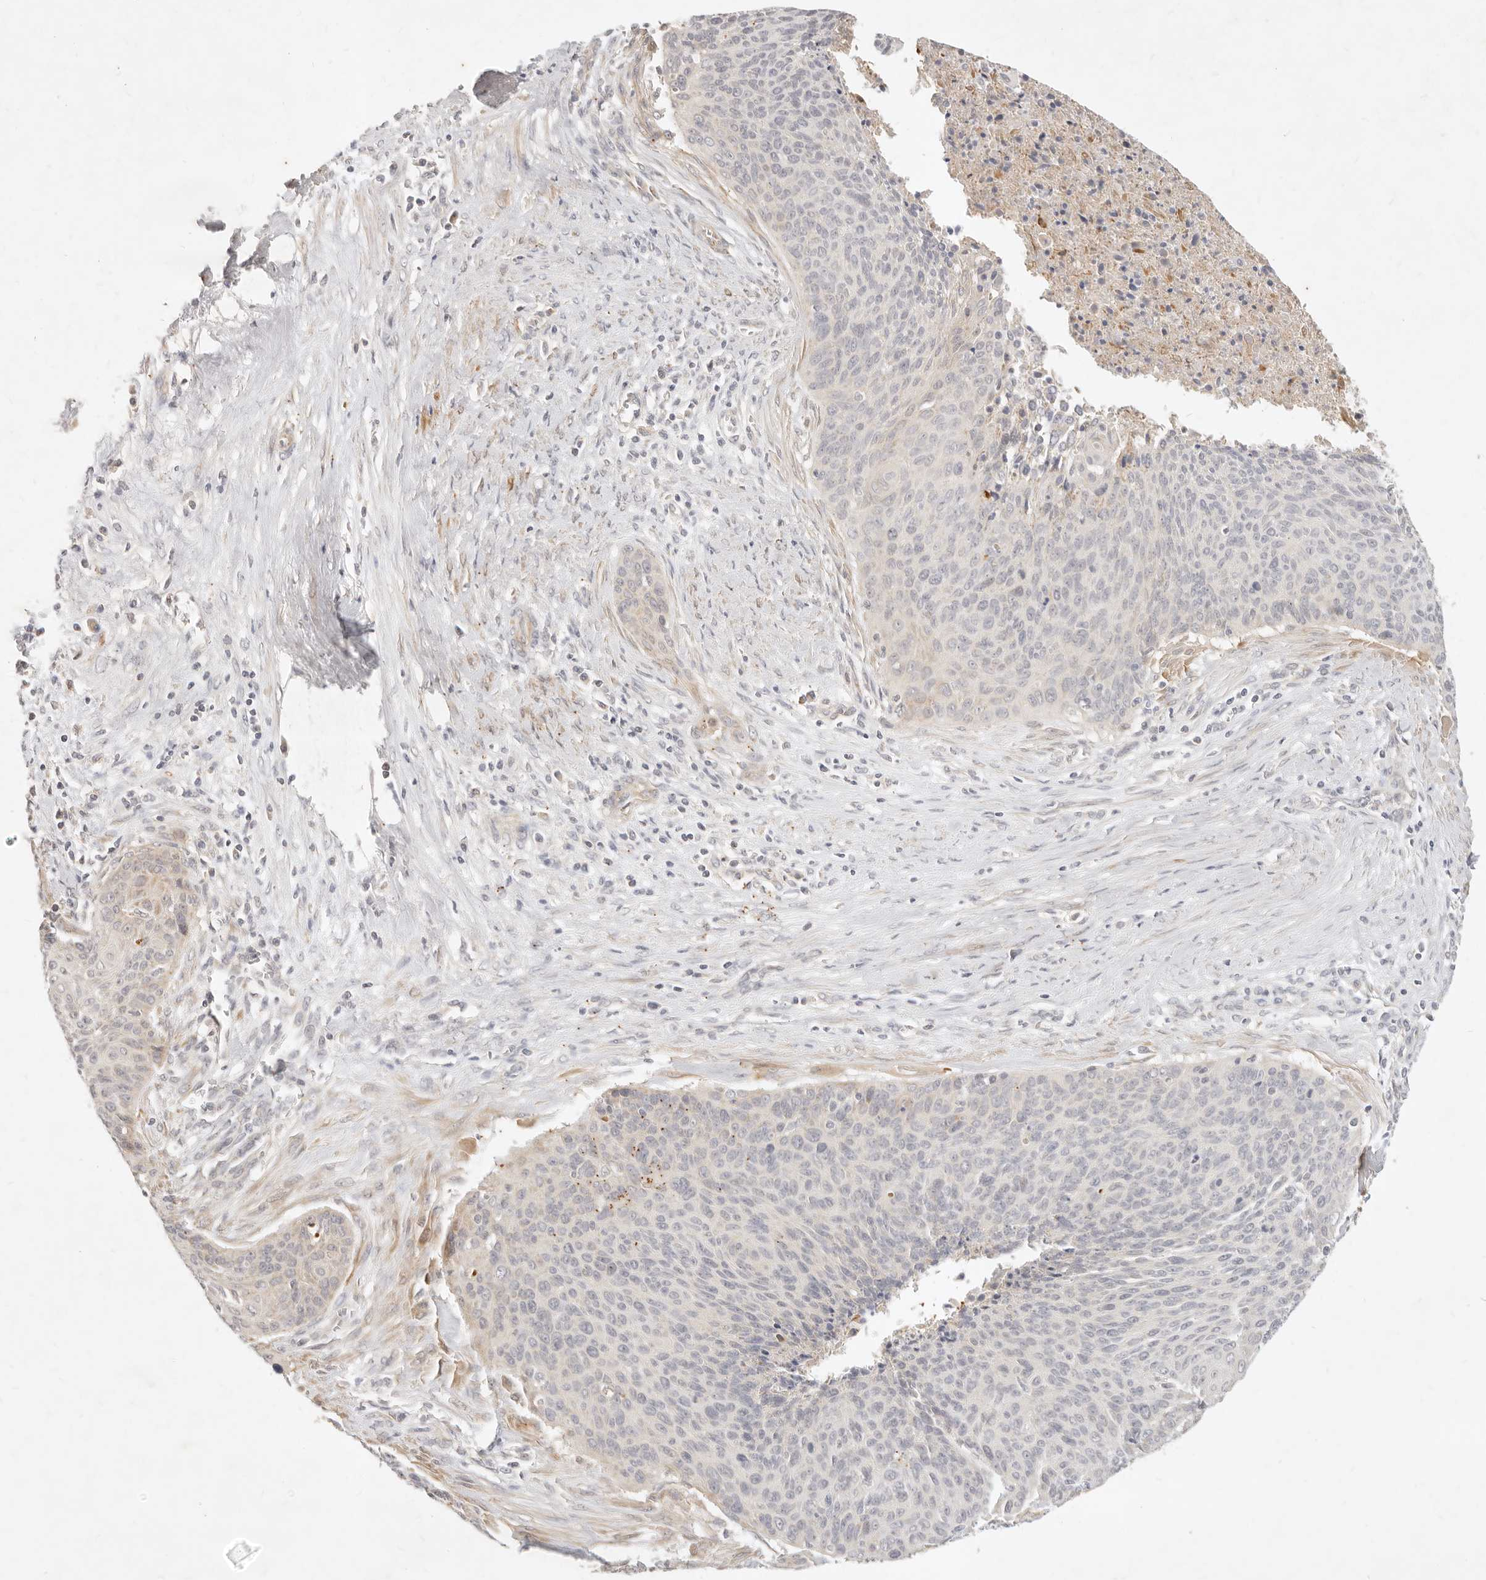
{"staining": {"intensity": "negative", "quantity": "none", "location": "none"}, "tissue": "cervical cancer", "cell_type": "Tumor cells", "image_type": "cancer", "snomed": [{"axis": "morphology", "description": "Squamous cell carcinoma, NOS"}, {"axis": "topography", "description": "Cervix"}], "caption": "The histopathology image reveals no staining of tumor cells in cervical cancer.", "gene": "RUBCNL", "patient": {"sex": "female", "age": 55}}